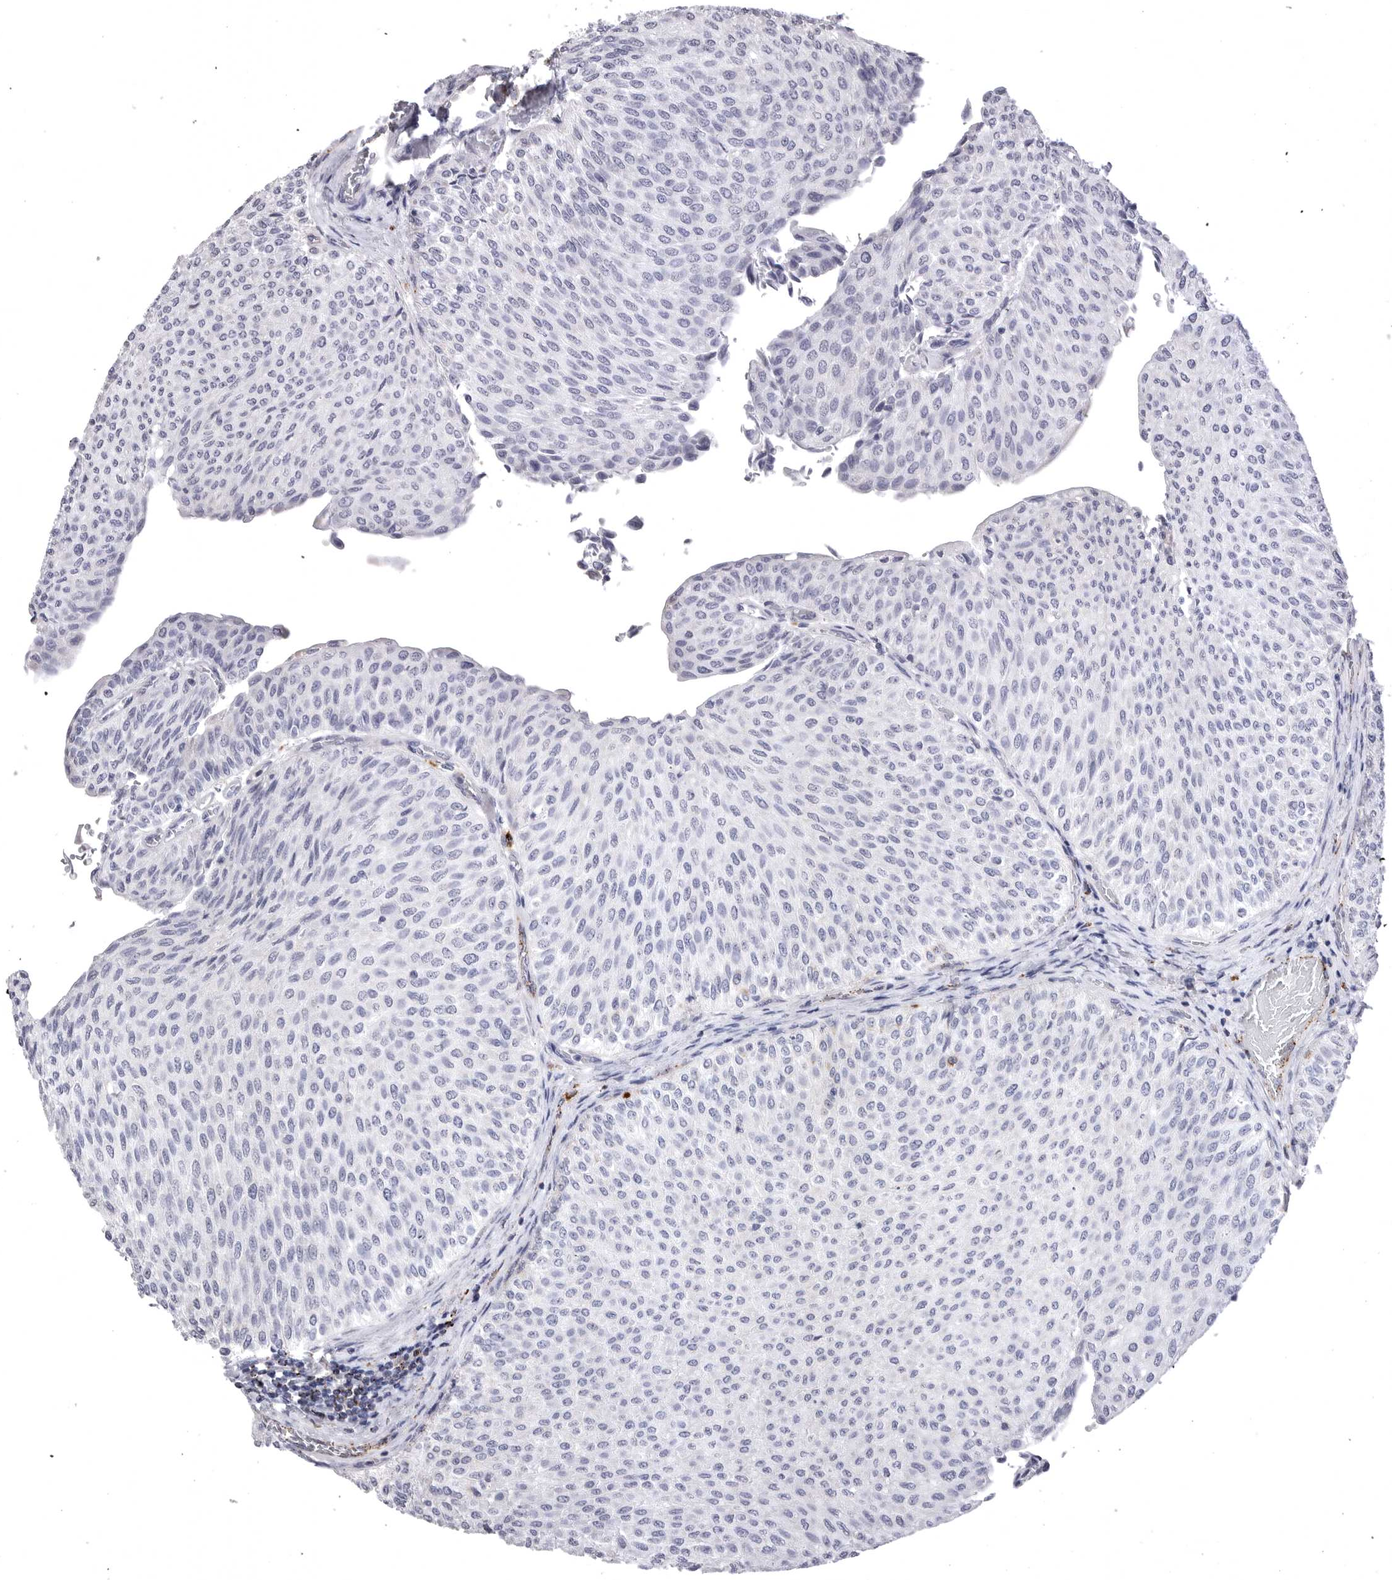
{"staining": {"intensity": "negative", "quantity": "none", "location": "none"}, "tissue": "urothelial cancer", "cell_type": "Tumor cells", "image_type": "cancer", "snomed": [{"axis": "morphology", "description": "Urothelial carcinoma, Low grade"}, {"axis": "topography", "description": "Urinary bladder"}], "caption": "A high-resolution photomicrograph shows immunohistochemistry (IHC) staining of urothelial cancer, which demonstrates no significant positivity in tumor cells.", "gene": "PSPN", "patient": {"sex": "male", "age": 78}}